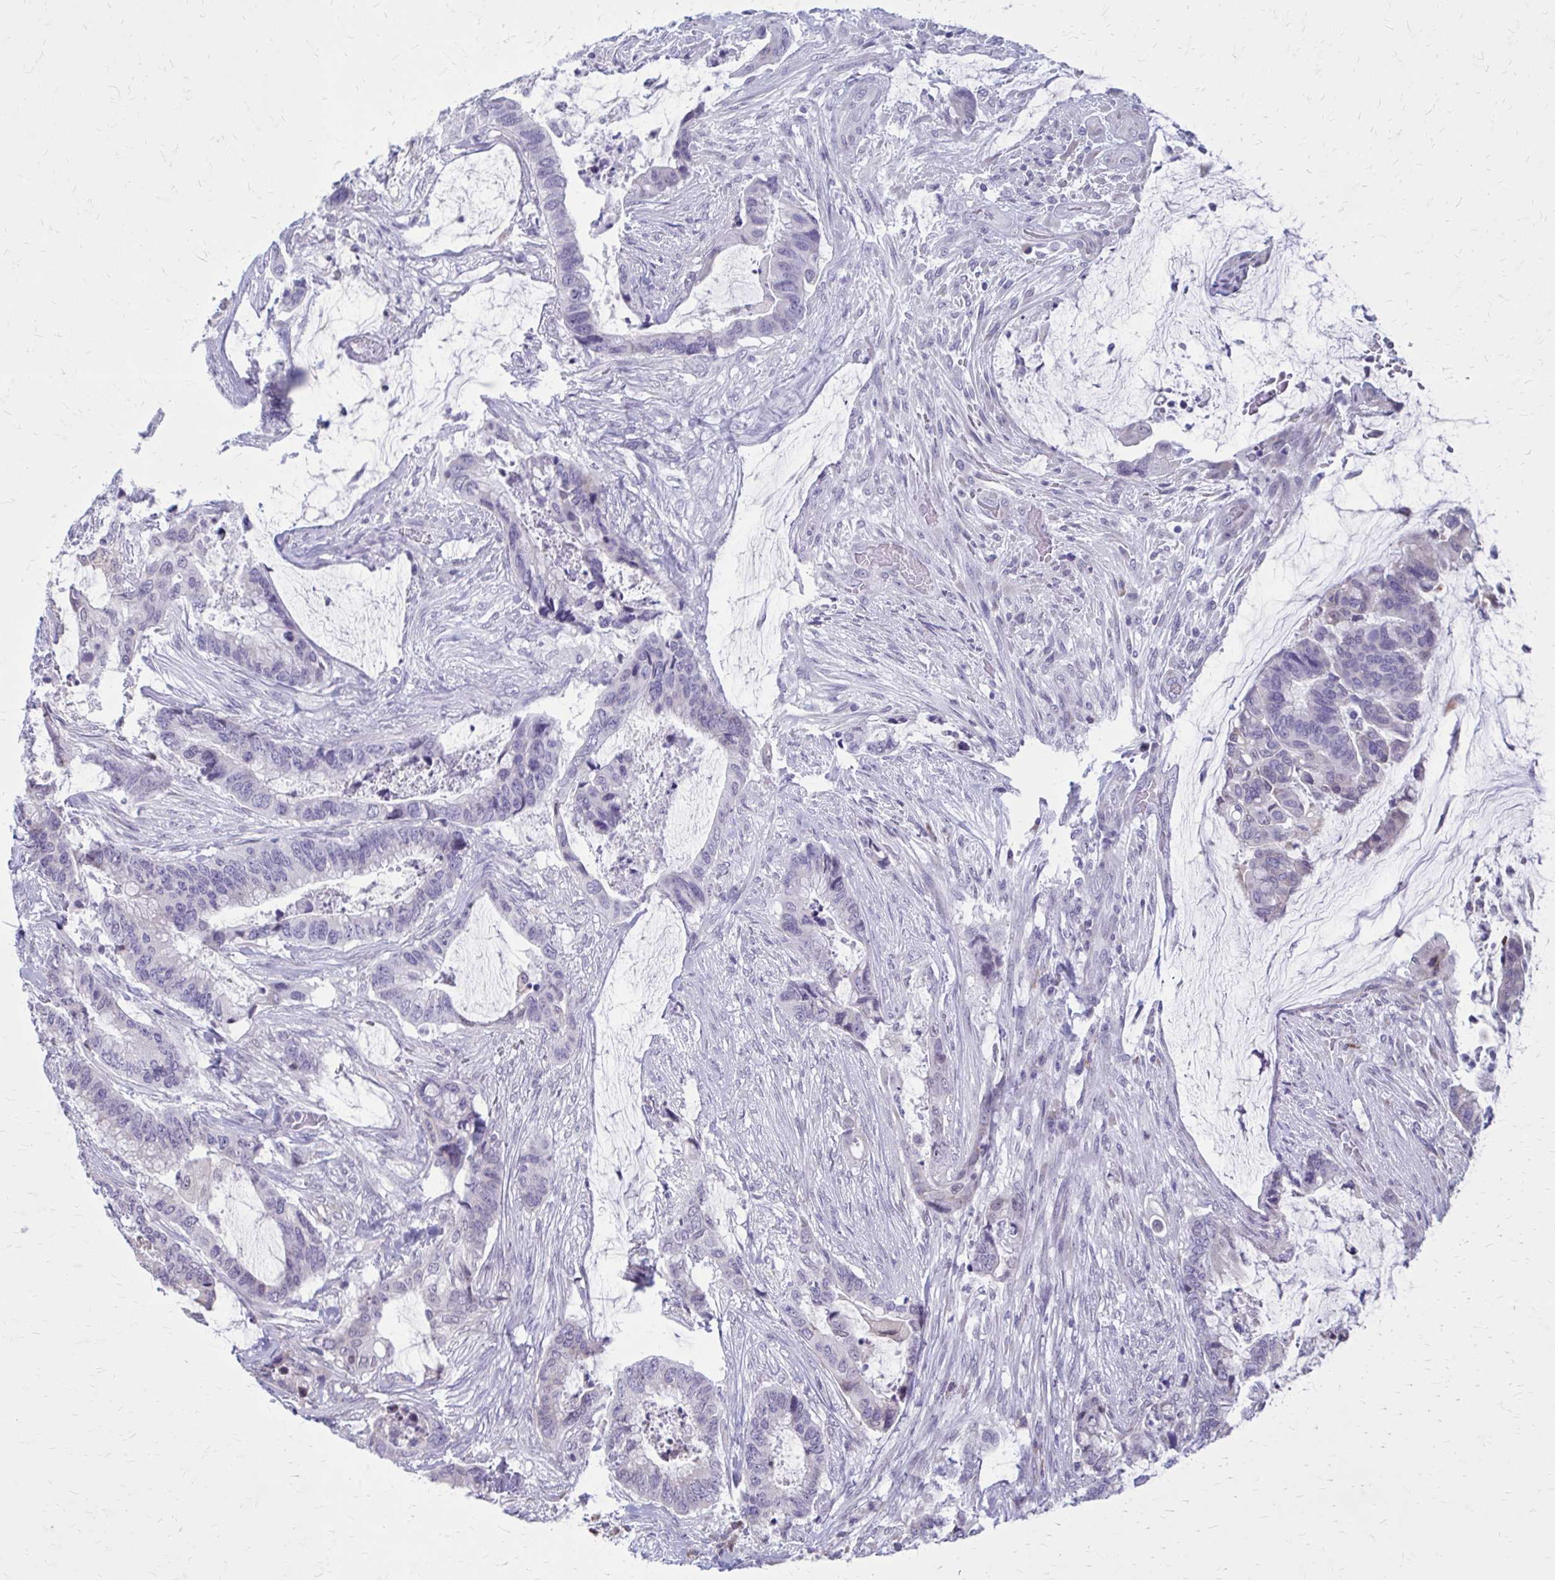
{"staining": {"intensity": "negative", "quantity": "none", "location": "none"}, "tissue": "colorectal cancer", "cell_type": "Tumor cells", "image_type": "cancer", "snomed": [{"axis": "morphology", "description": "Adenocarcinoma, NOS"}, {"axis": "topography", "description": "Rectum"}], "caption": "The immunohistochemistry (IHC) micrograph has no significant expression in tumor cells of colorectal cancer (adenocarcinoma) tissue.", "gene": "PROSER1", "patient": {"sex": "female", "age": 59}}